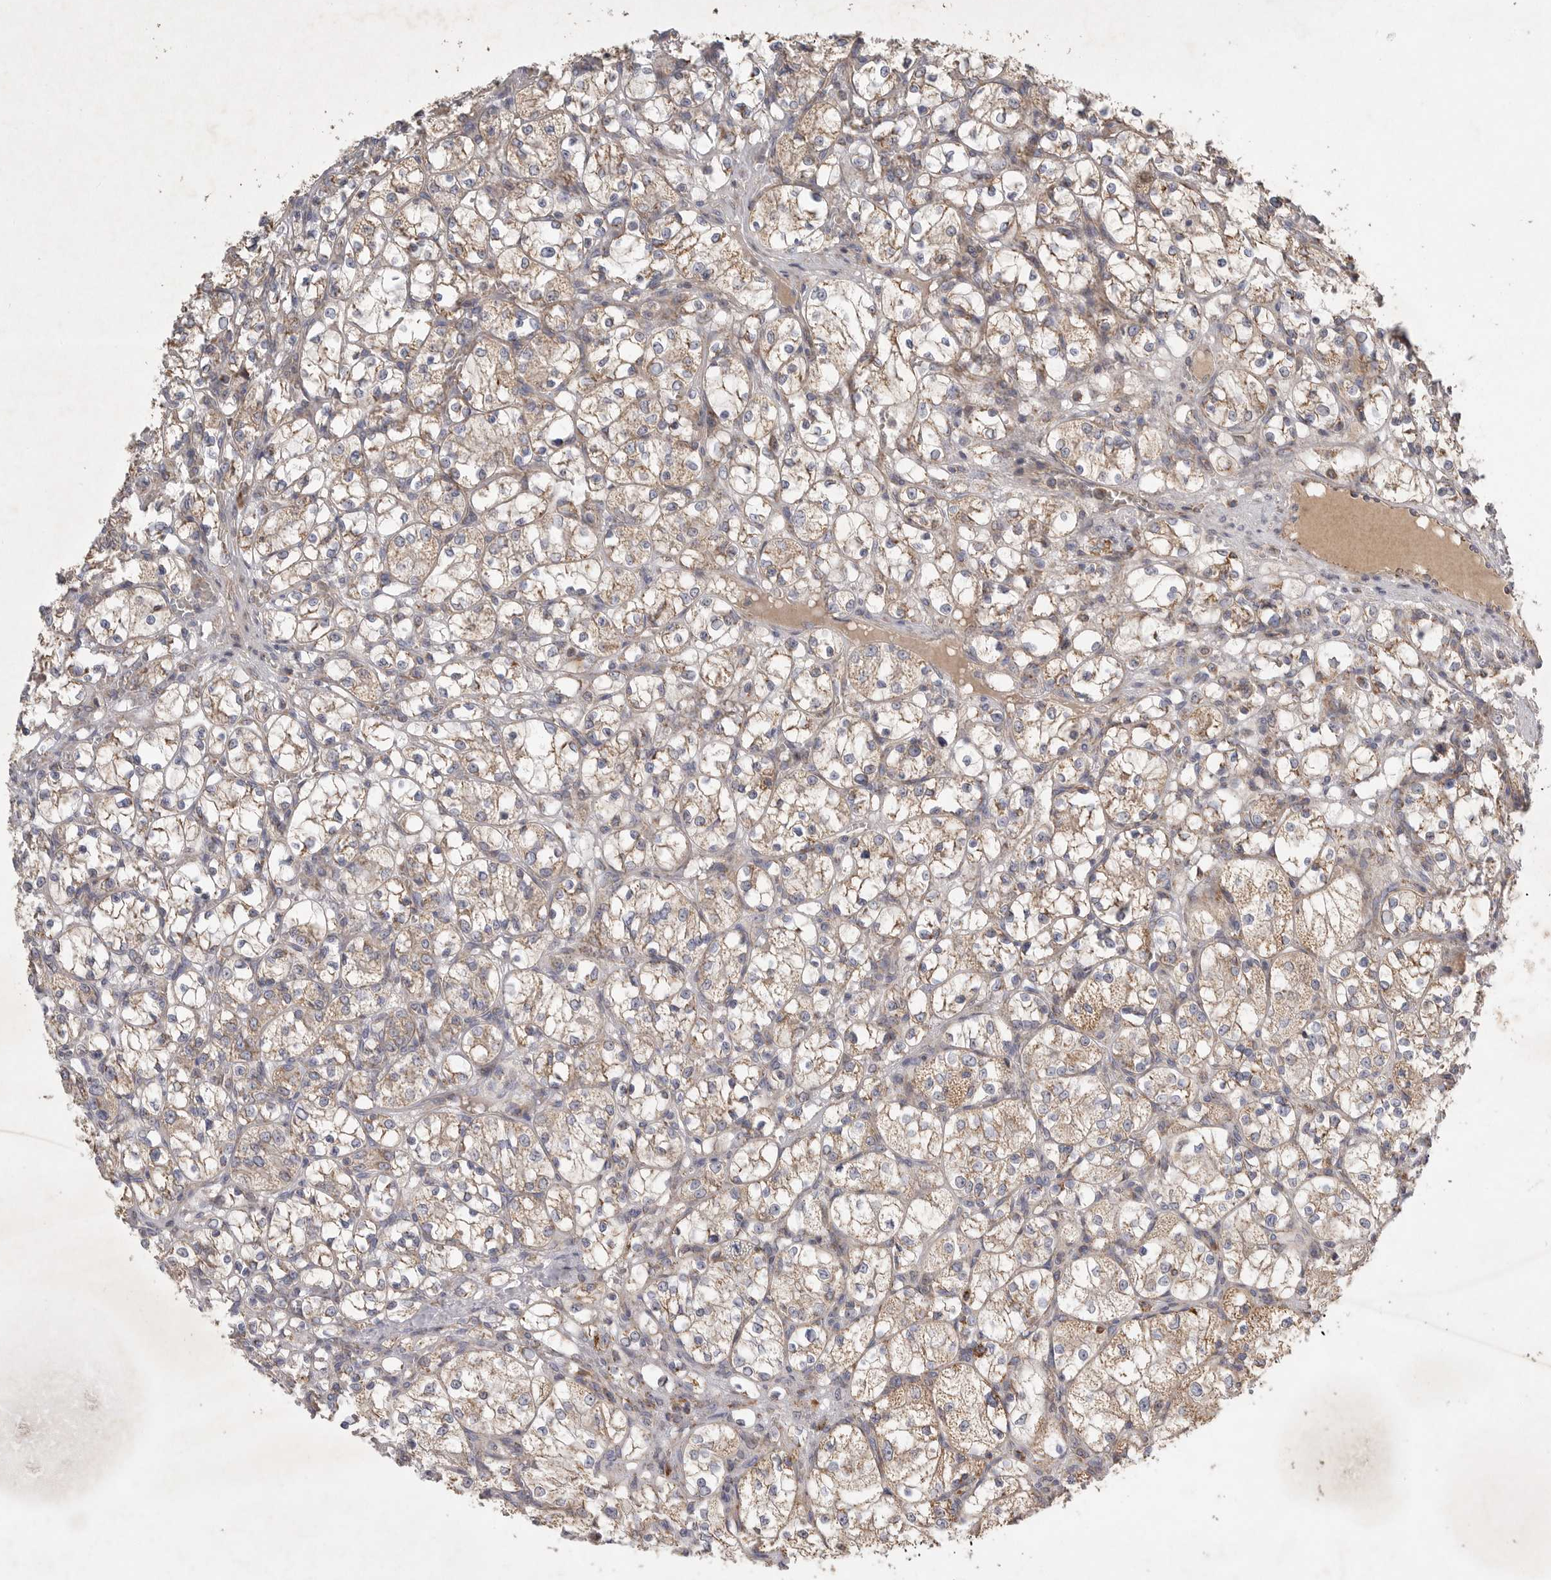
{"staining": {"intensity": "weak", "quantity": "25%-75%", "location": "cytoplasmic/membranous"}, "tissue": "renal cancer", "cell_type": "Tumor cells", "image_type": "cancer", "snomed": [{"axis": "morphology", "description": "Adenocarcinoma, NOS"}, {"axis": "topography", "description": "Kidney"}], "caption": "Immunohistochemical staining of renal adenocarcinoma shows low levels of weak cytoplasmic/membranous protein positivity in about 25%-75% of tumor cells.", "gene": "KIF21B", "patient": {"sex": "female", "age": 69}}